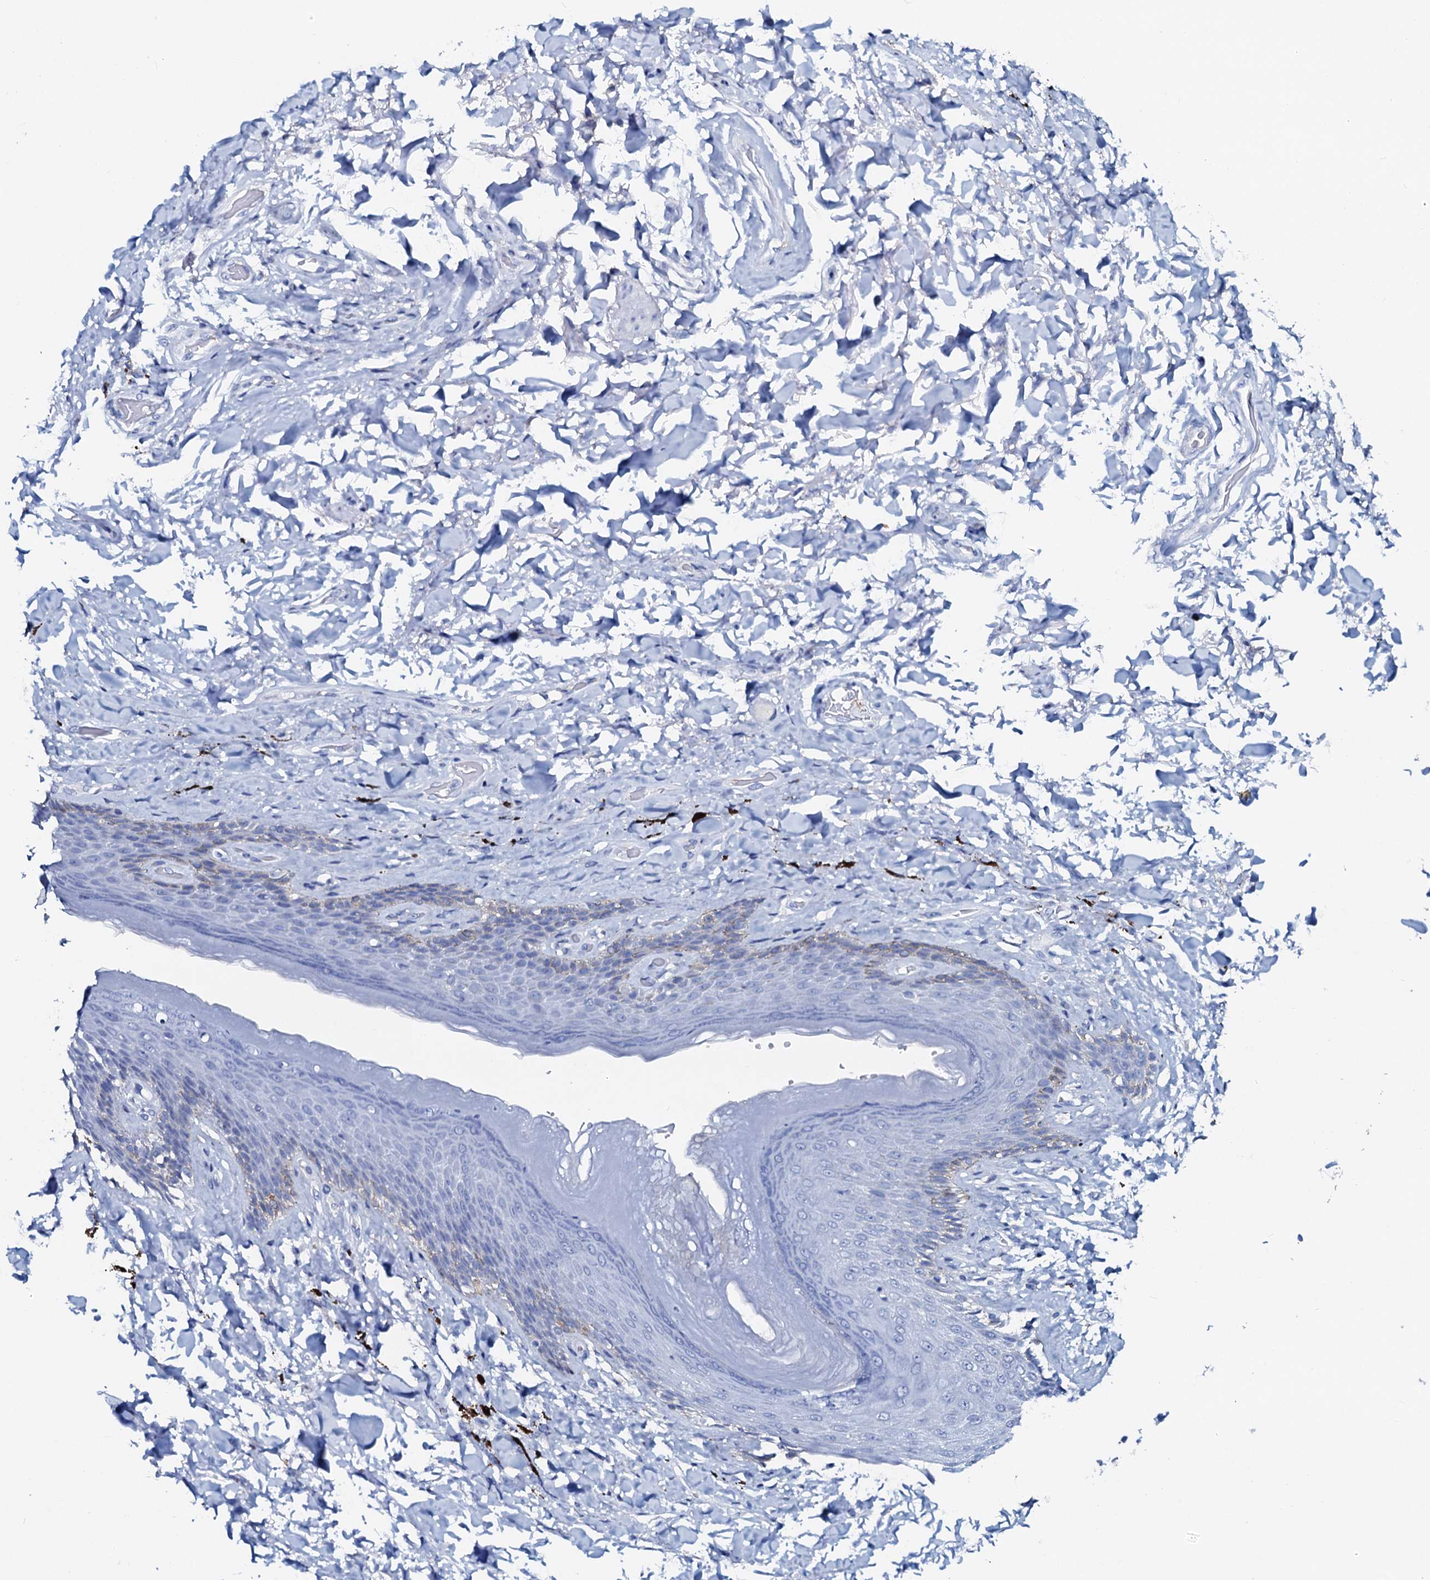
{"staining": {"intensity": "negative", "quantity": "none", "location": "none"}, "tissue": "skin", "cell_type": "Epidermal cells", "image_type": "normal", "snomed": [{"axis": "morphology", "description": "Normal tissue, NOS"}, {"axis": "topography", "description": "Anal"}], "caption": "High magnification brightfield microscopy of unremarkable skin stained with DAB (3,3'-diaminobenzidine) (brown) and counterstained with hematoxylin (blue): epidermal cells show no significant positivity. (Immunohistochemistry (ihc), brightfield microscopy, high magnification).", "gene": "AMER2", "patient": {"sex": "female", "age": 78}}